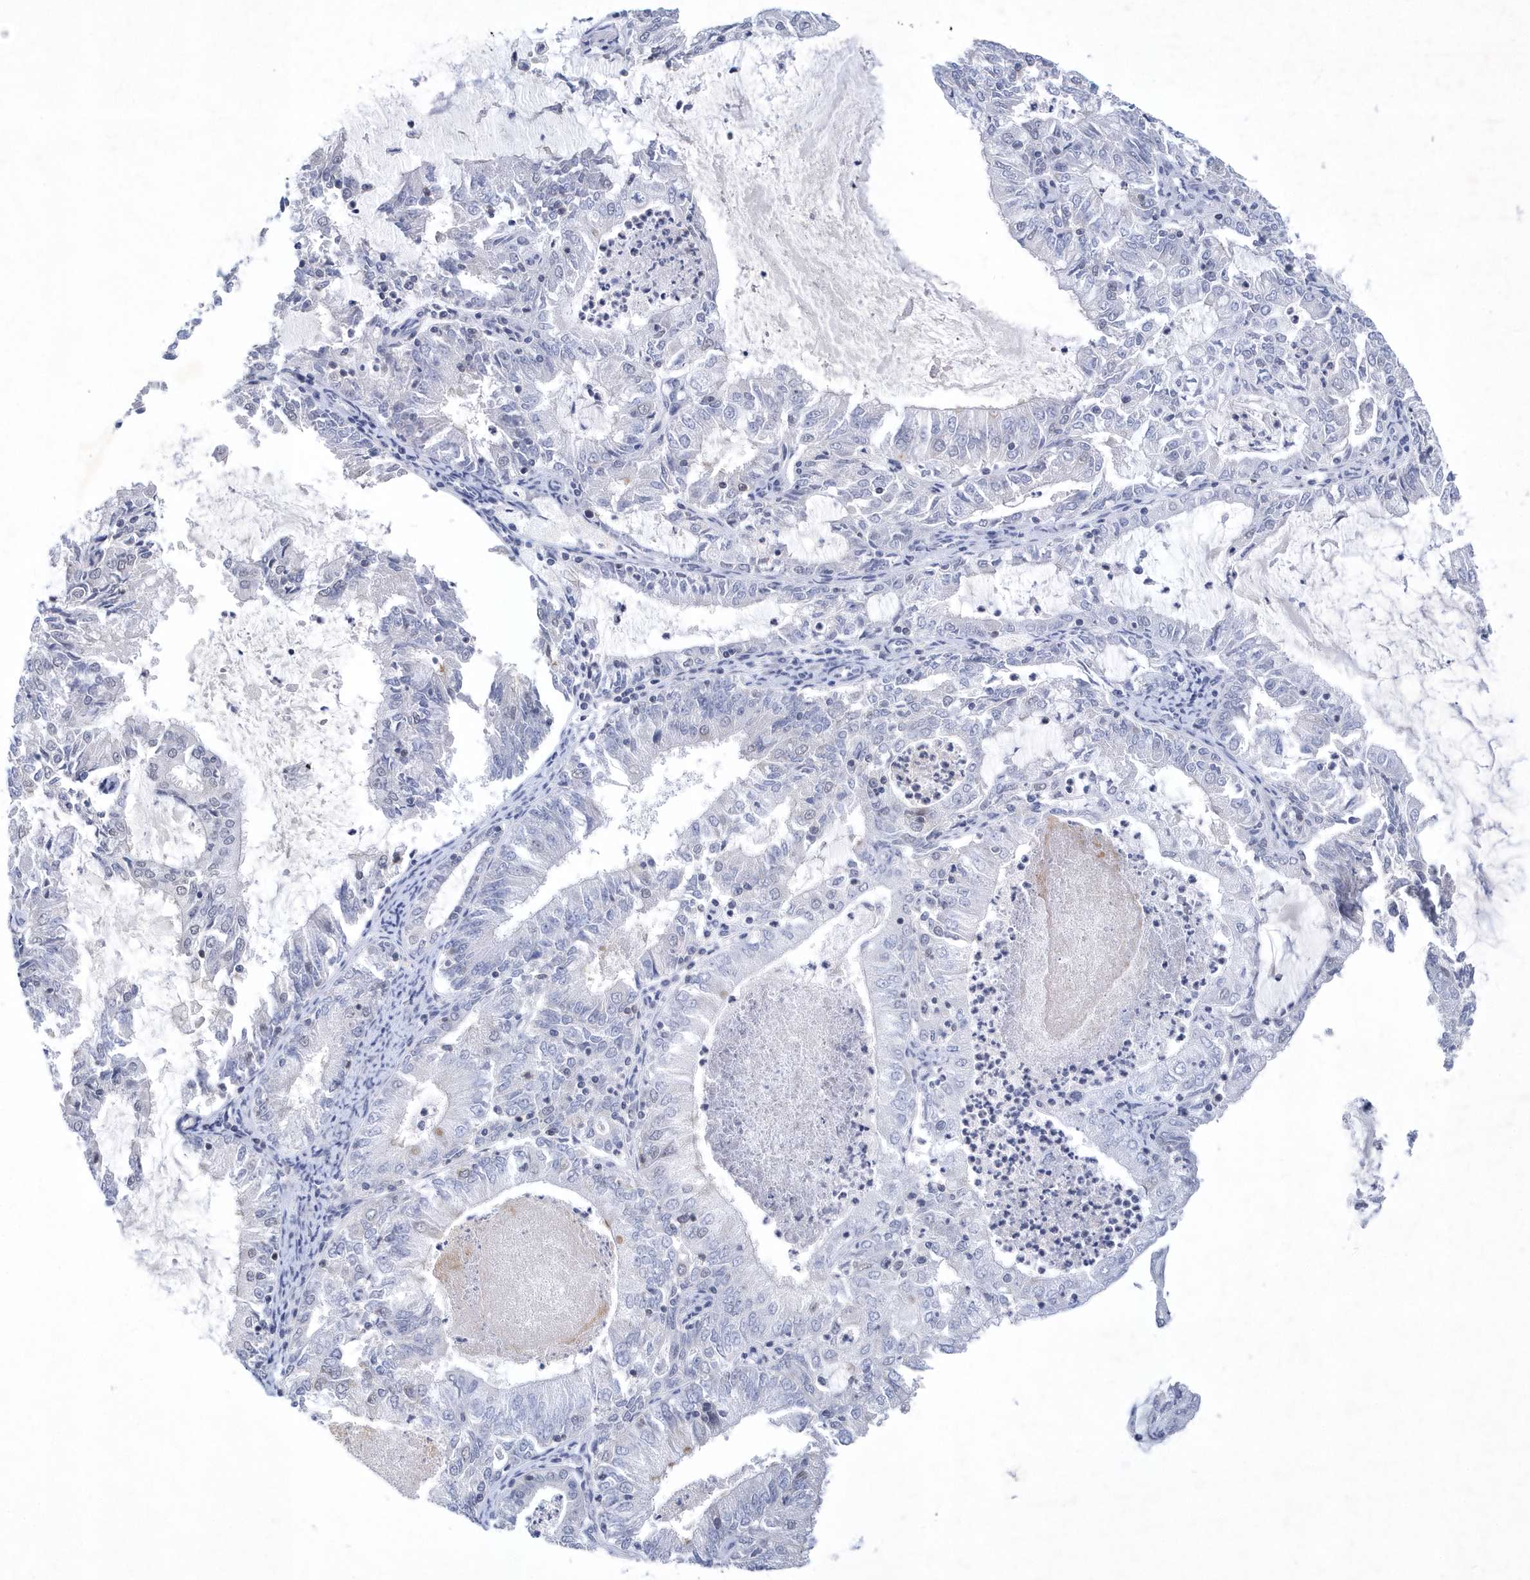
{"staining": {"intensity": "negative", "quantity": "none", "location": "none"}, "tissue": "endometrial cancer", "cell_type": "Tumor cells", "image_type": "cancer", "snomed": [{"axis": "morphology", "description": "Adenocarcinoma, NOS"}, {"axis": "topography", "description": "Endometrium"}], "caption": "Human endometrial cancer (adenocarcinoma) stained for a protein using IHC demonstrates no positivity in tumor cells.", "gene": "SRGAP3", "patient": {"sex": "female", "age": 57}}